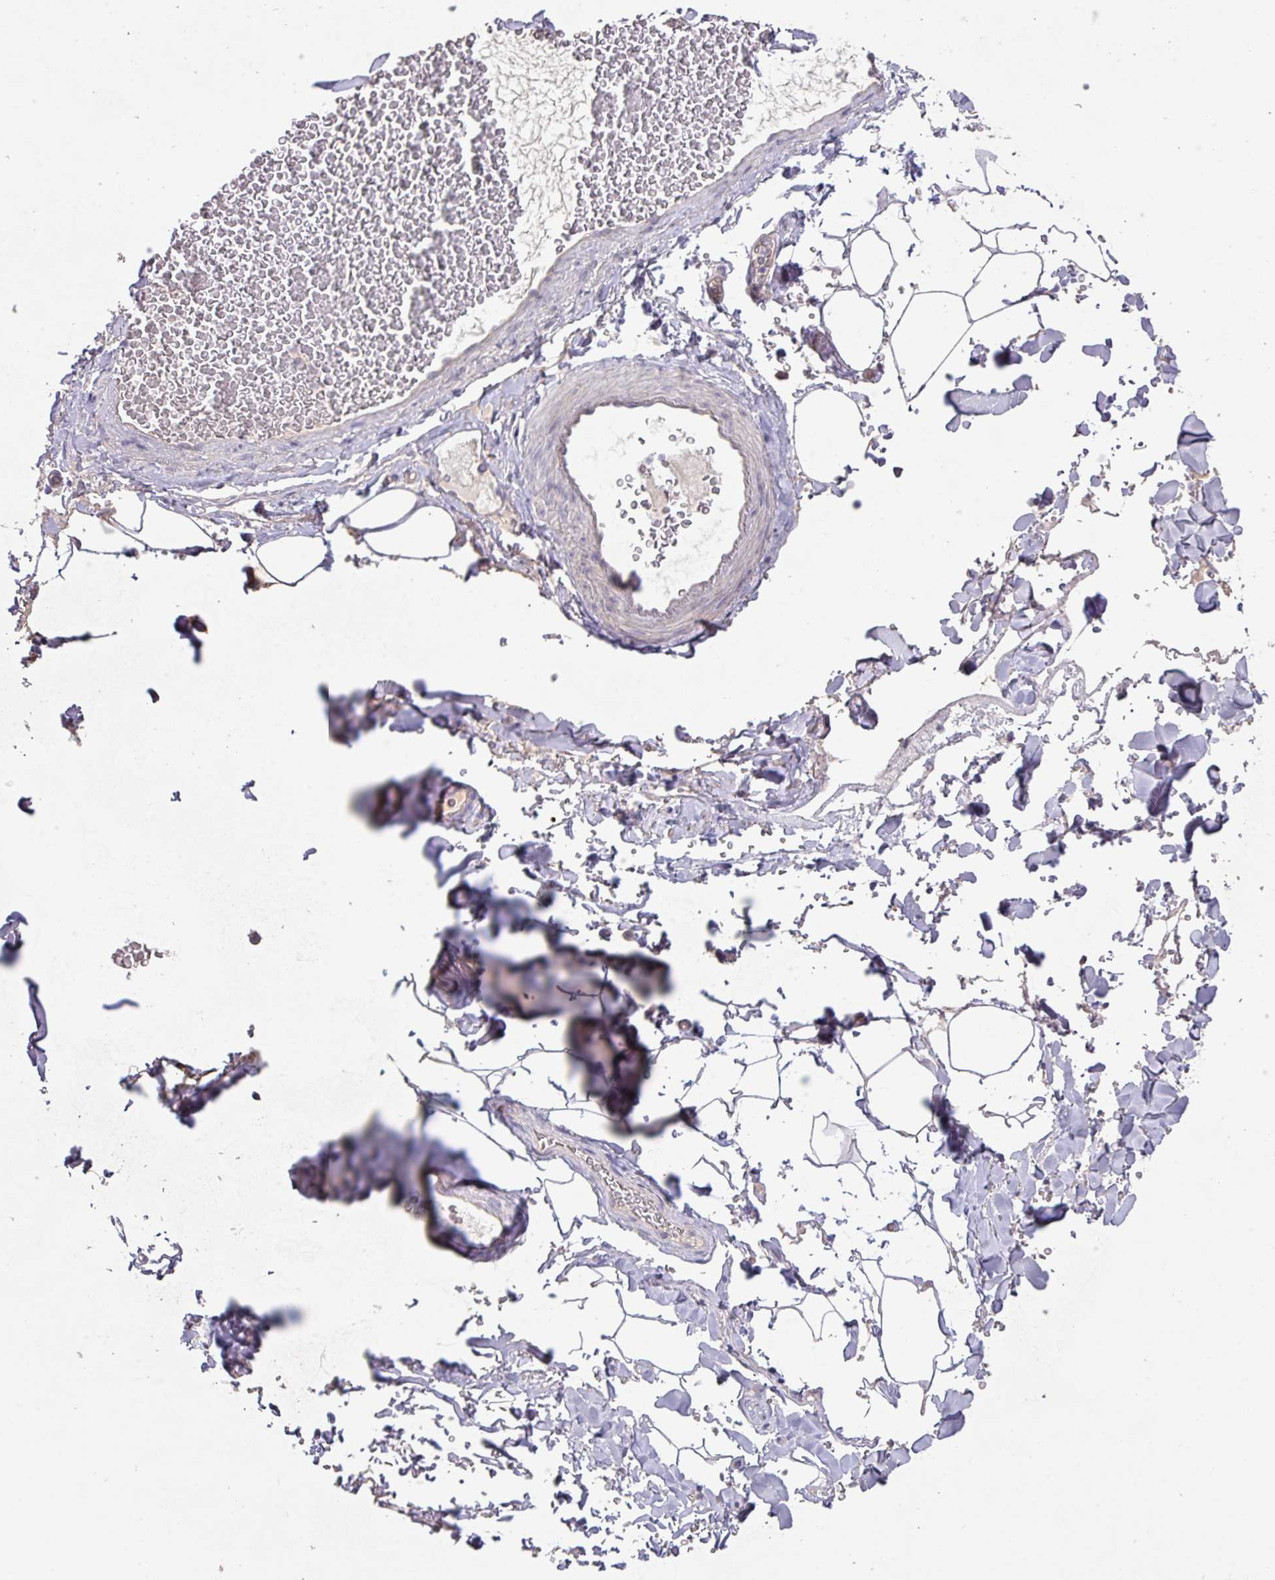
{"staining": {"intensity": "negative", "quantity": "none", "location": "none"}, "tissue": "adipose tissue", "cell_type": "Adipocytes", "image_type": "normal", "snomed": [{"axis": "morphology", "description": "Normal tissue, NOS"}, {"axis": "topography", "description": "Rectum"}, {"axis": "topography", "description": "Peripheral nerve tissue"}], "caption": "DAB (3,3'-diaminobenzidine) immunohistochemical staining of normal human adipose tissue reveals no significant positivity in adipocytes. (Immunohistochemistry (ihc), brightfield microscopy, high magnification).", "gene": "PRADC1", "patient": {"sex": "female", "age": 69}}